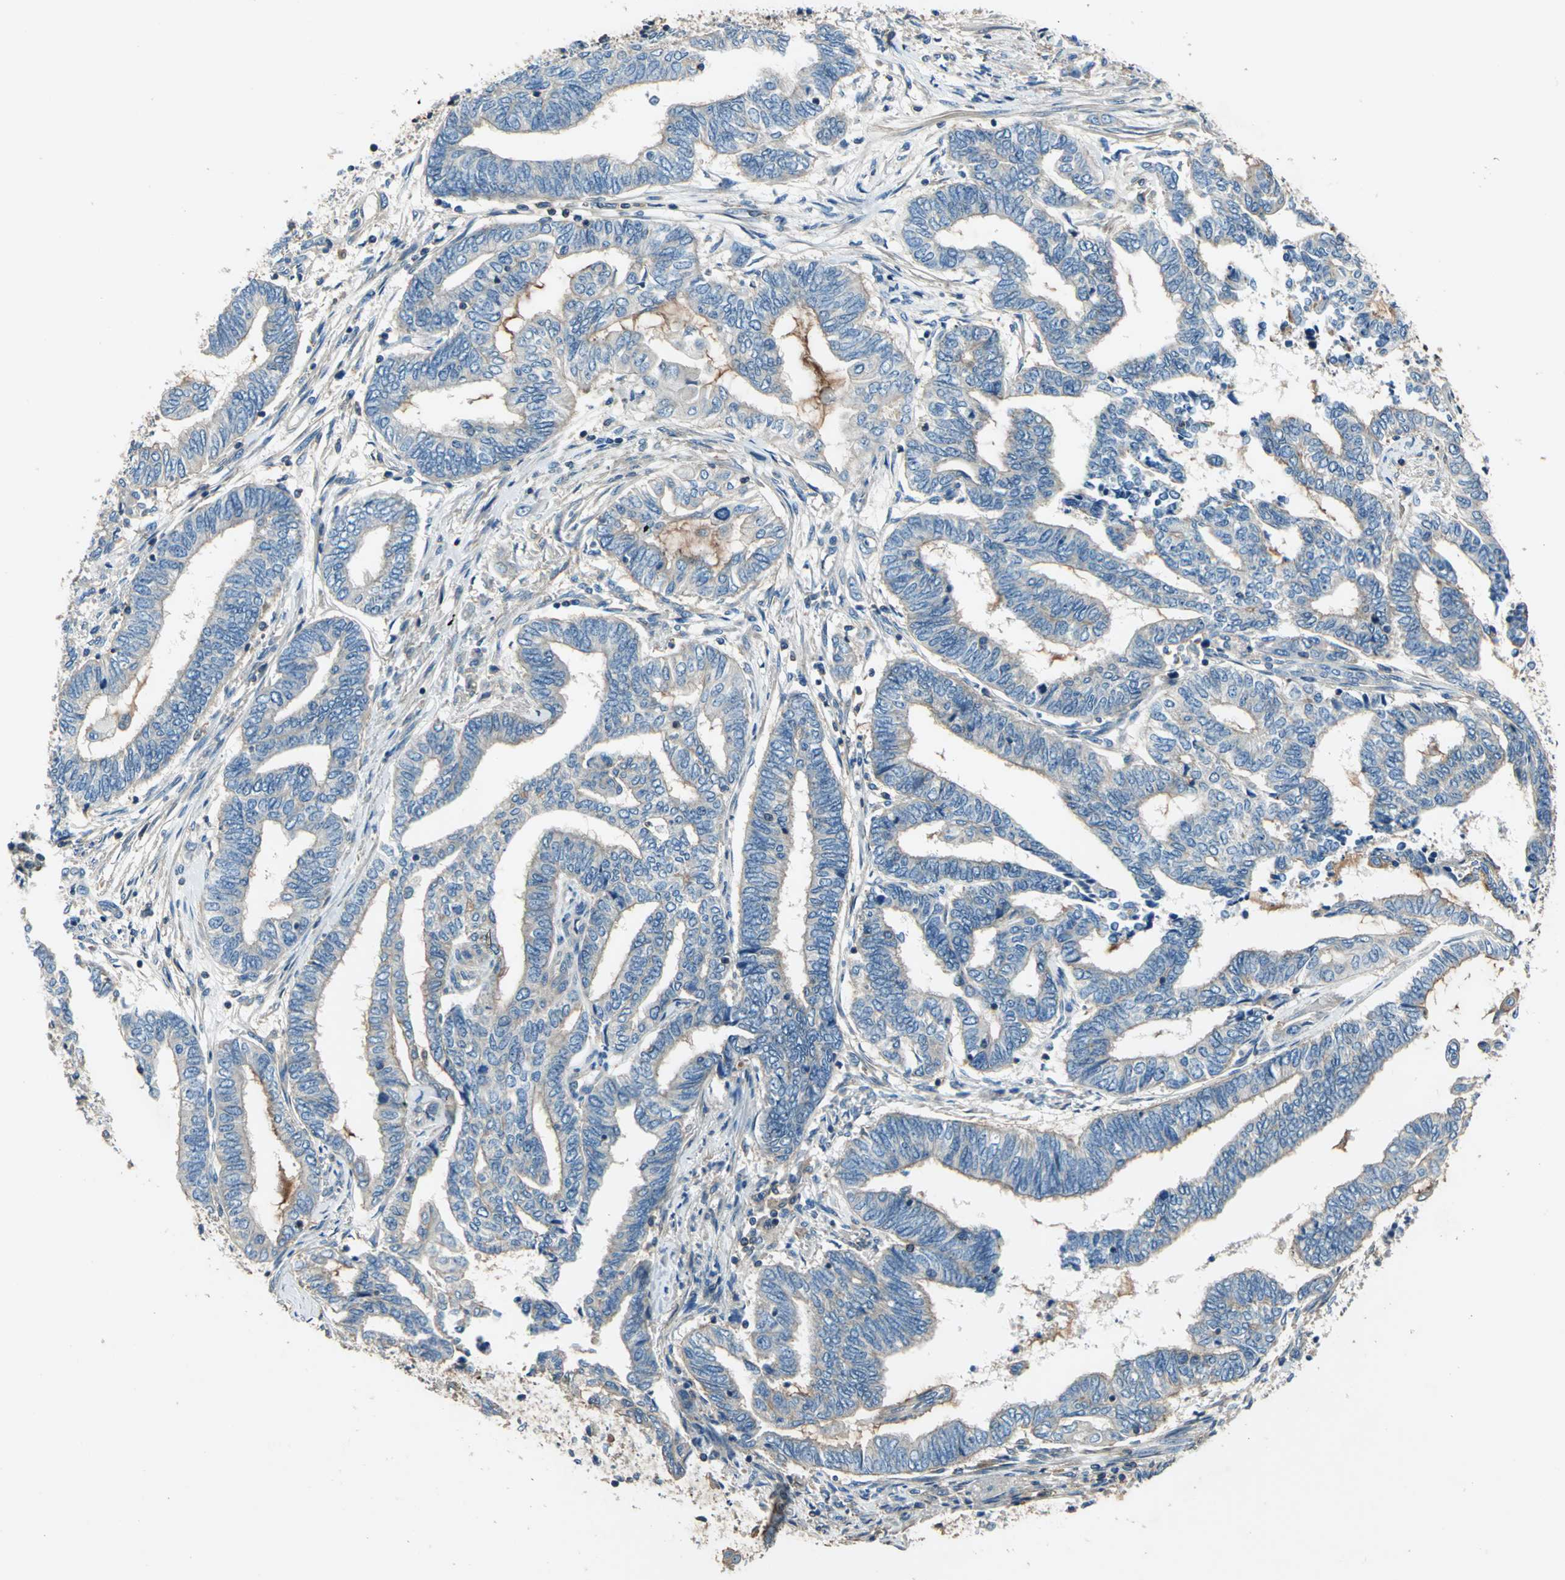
{"staining": {"intensity": "weak", "quantity": "25%-75%", "location": "cytoplasmic/membranous"}, "tissue": "endometrial cancer", "cell_type": "Tumor cells", "image_type": "cancer", "snomed": [{"axis": "morphology", "description": "Adenocarcinoma, NOS"}, {"axis": "topography", "description": "Uterus"}, {"axis": "topography", "description": "Endometrium"}], "caption": "This histopathology image exhibits immunohistochemistry (IHC) staining of endometrial adenocarcinoma, with low weak cytoplasmic/membranous expression in approximately 25%-75% of tumor cells.", "gene": "DDX3Y", "patient": {"sex": "female", "age": 70}}